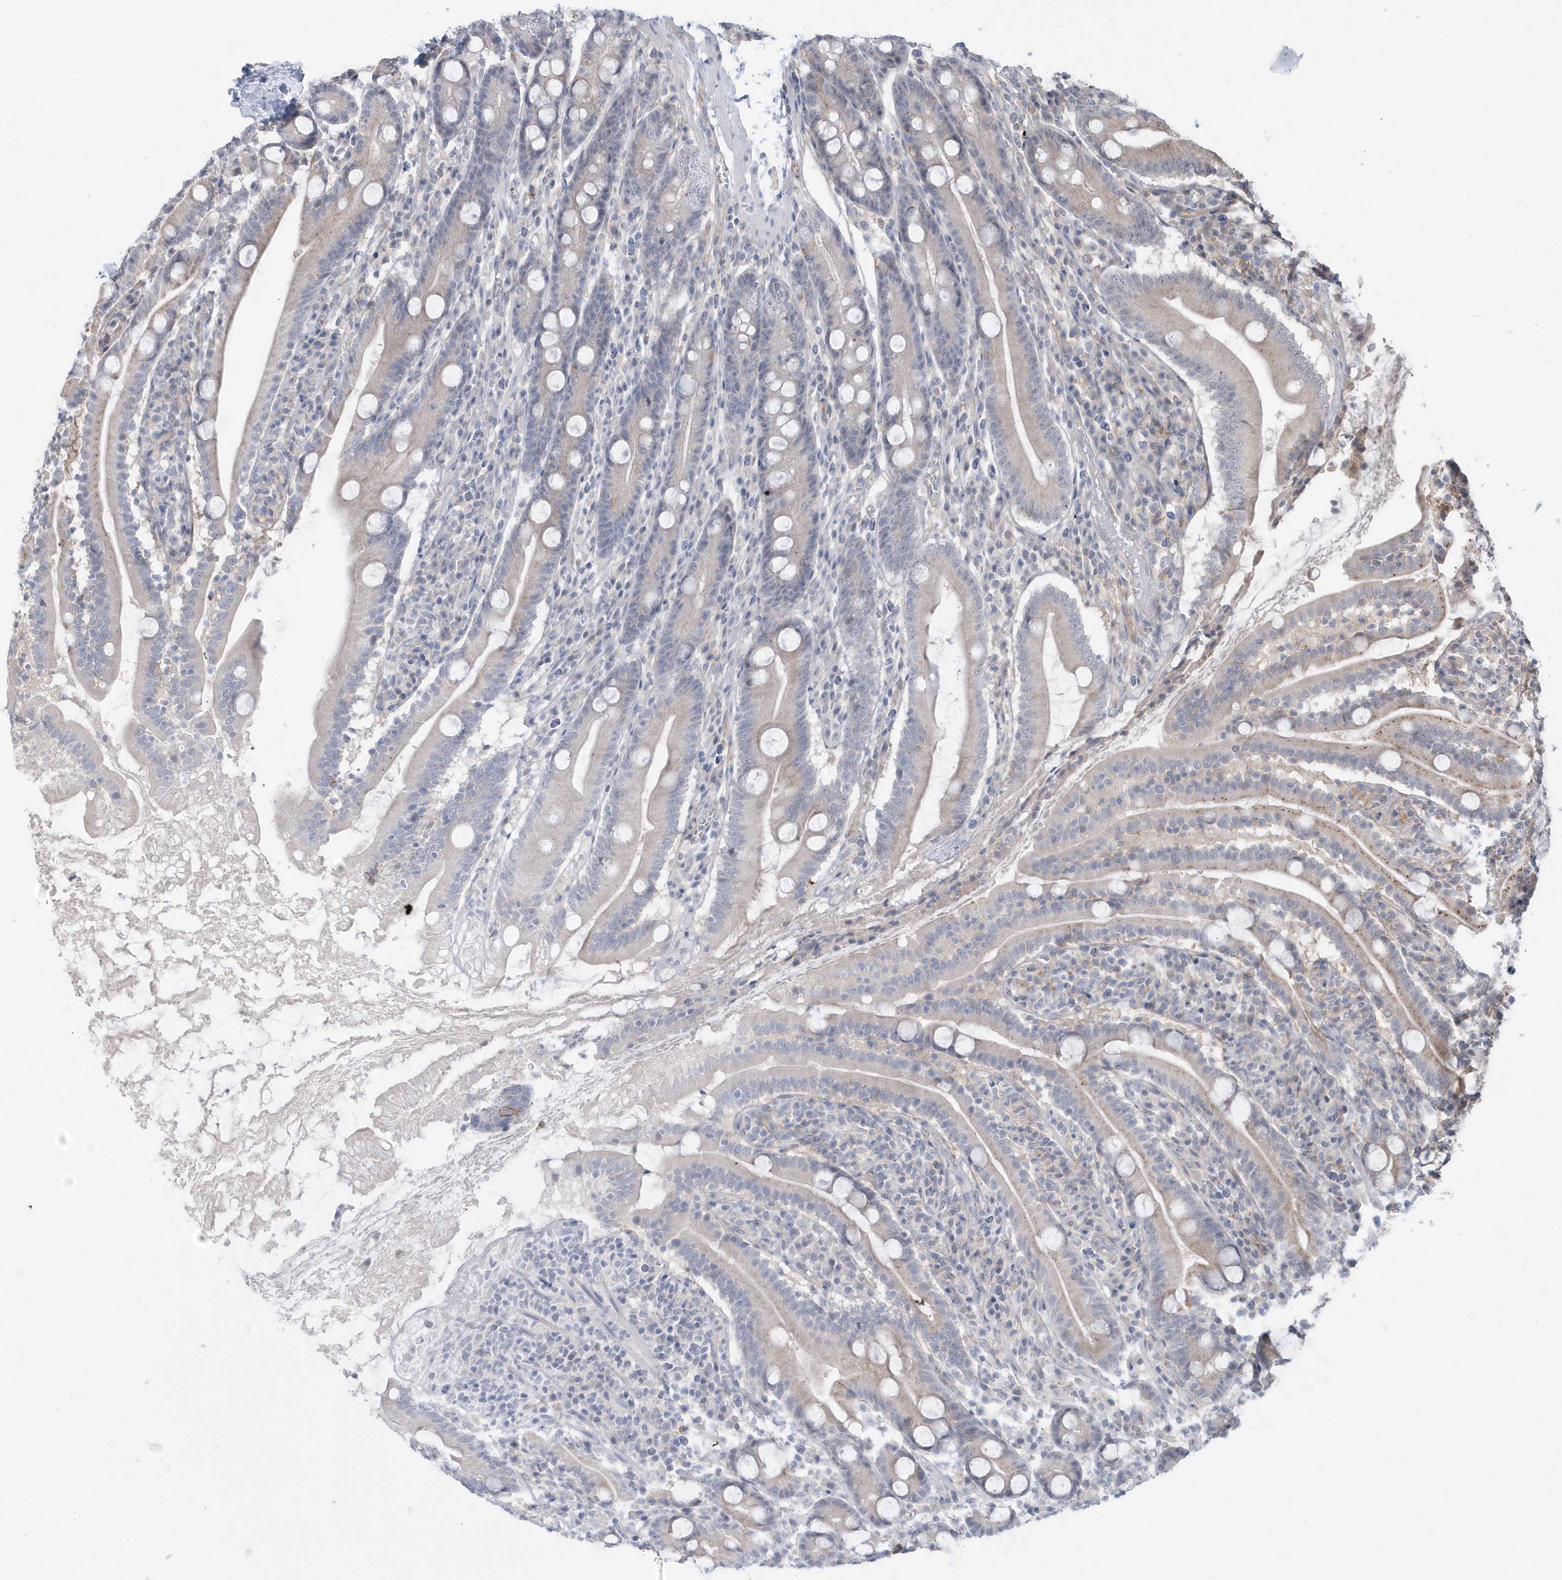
{"staining": {"intensity": "weak", "quantity": "<25%", "location": "cytoplasmic/membranous"}, "tissue": "duodenum", "cell_type": "Glandular cells", "image_type": "normal", "snomed": [{"axis": "morphology", "description": "Normal tissue, NOS"}, {"axis": "topography", "description": "Duodenum"}], "caption": "Protein analysis of normal duodenum displays no significant expression in glandular cells.", "gene": "CRIP3", "patient": {"sex": "male", "age": 35}}